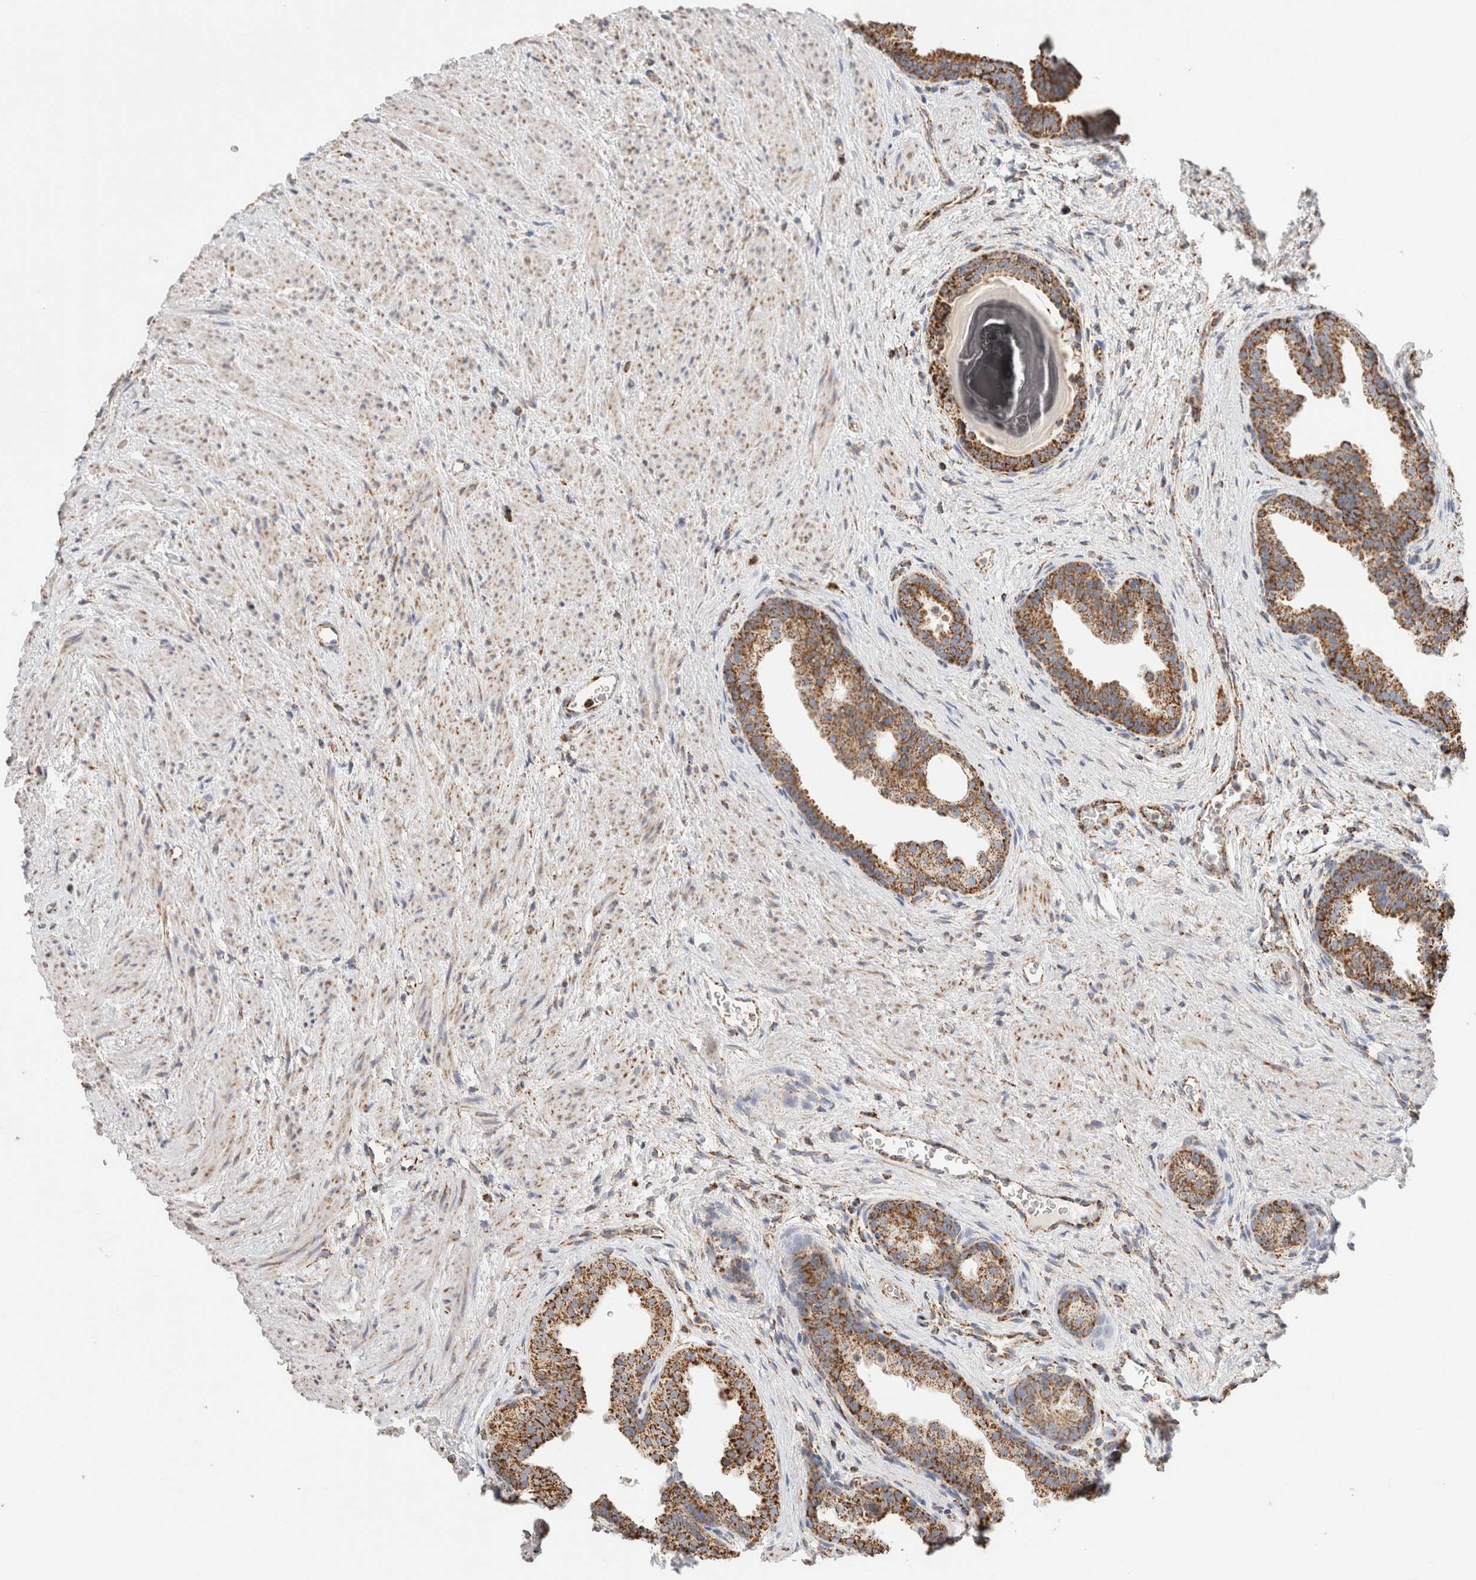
{"staining": {"intensity": "moderate", "quantity": ">75%", "location": "cytoplasmic/membranous"}, "tissue": "prostate", "cell_type": "Glandular cells", "image_type": "normal", "snomed": [{"axis": "morphology", "description": "Normal tissue, NOS"}, {"axis": "topography", "description": "Prostate"}], "caption": "Immunohistochemical staining of normal human prostate demonstrates >75% levels of moderate cytoplasmic/membranous protein expression in about >75% of glandular cells.", "gene": "C1QBP", "patient": {"sex": "male", "age": 48}}